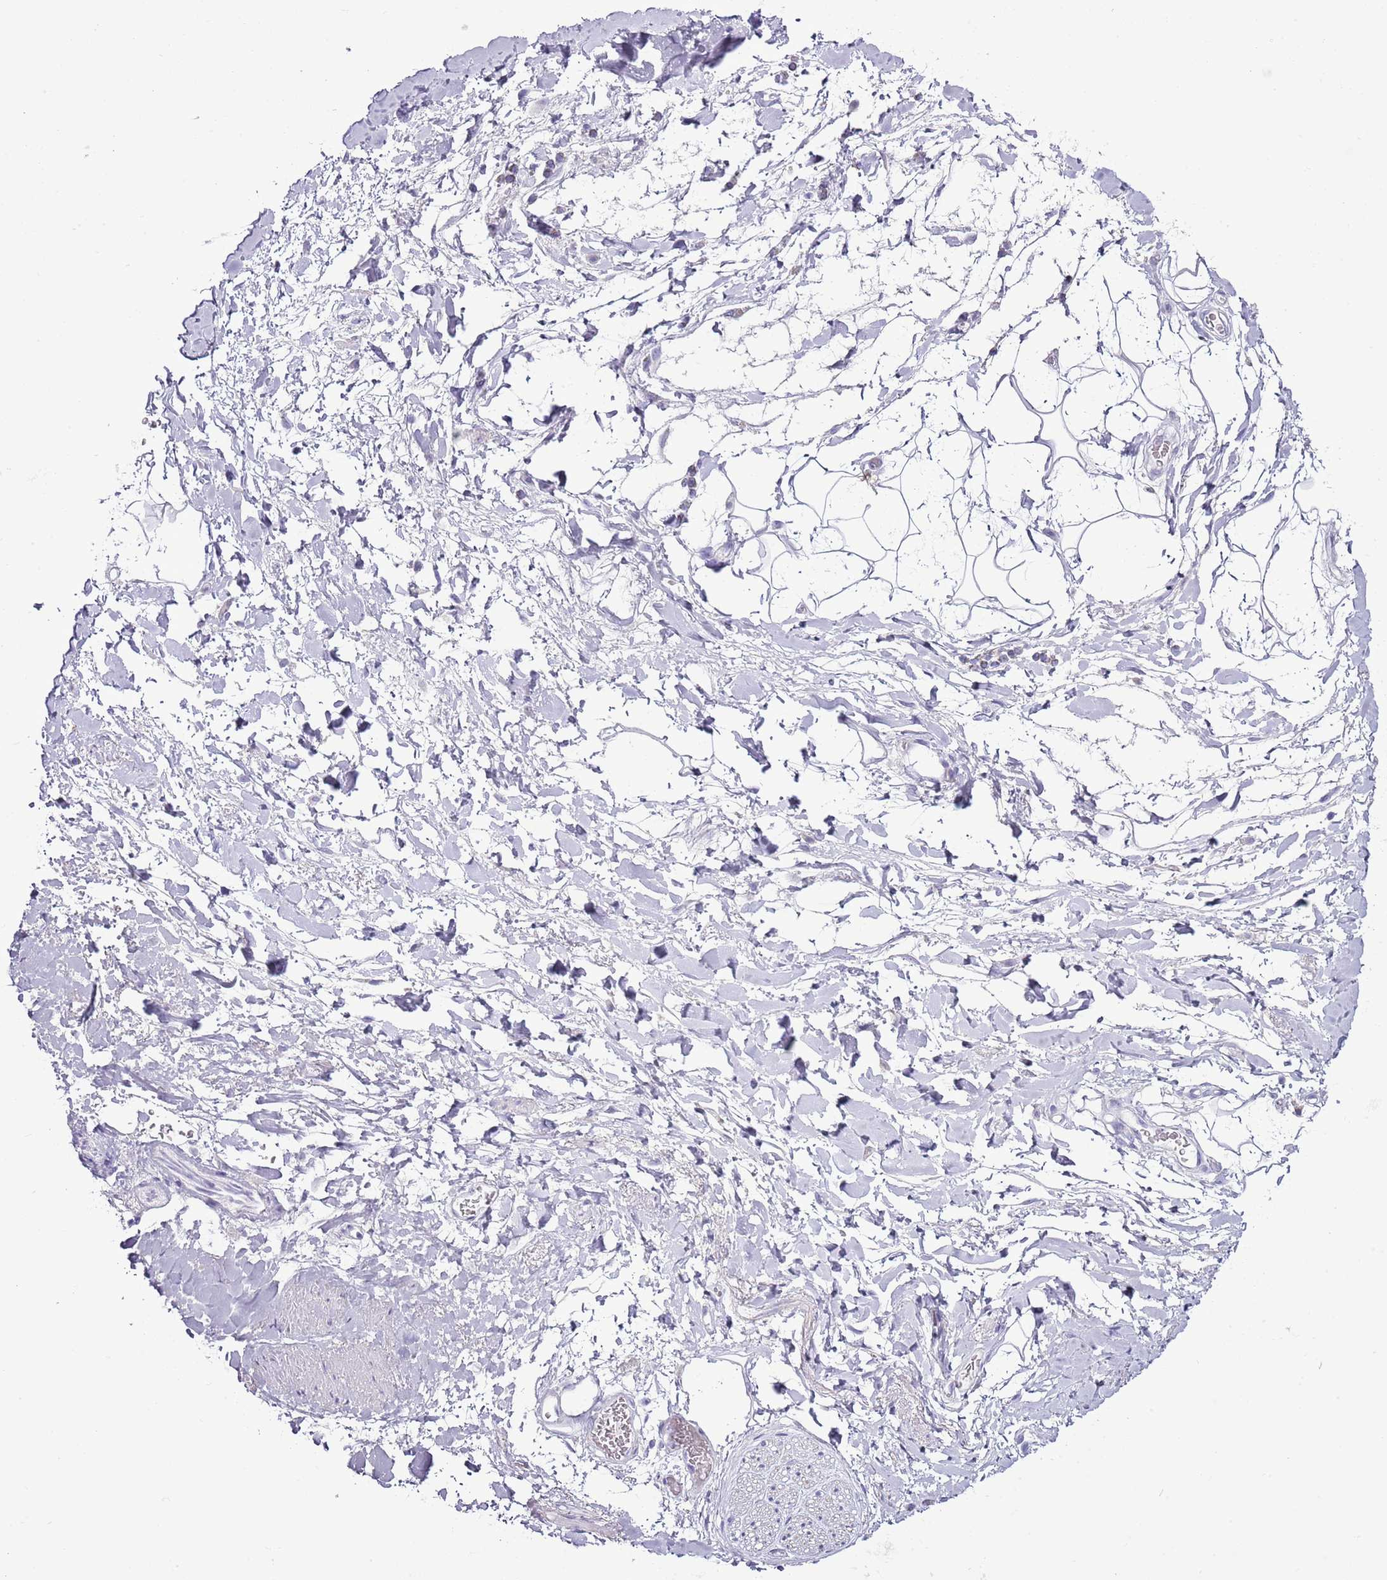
{"staining": {"intensity": "negative", "quantity": "none", "location": "none"}, "tissue": "adipose tissue", "cell_type": "Adipocytes", "image_type": "normal", "snomed": [{"axis": "morphology", "description": "Normal tissue, NOS"}, {"axis": "morphology", "description": "Adenocarcinoma, NOS"}, {"axis": "topography", "description": "Rectum"}, {"axis": "topography", "description": "Vagina"}, {"axis": "topography", "description": "Peripheral nerve tissue"}], "caption": "Immunohistochemistry photomicrograph of benign adipose tissue stained for a protein (brown), which exhibits no positivity in adipocytes.", "gene": "SLC23A1", "patient": {"sex": "female", "age": 71}}